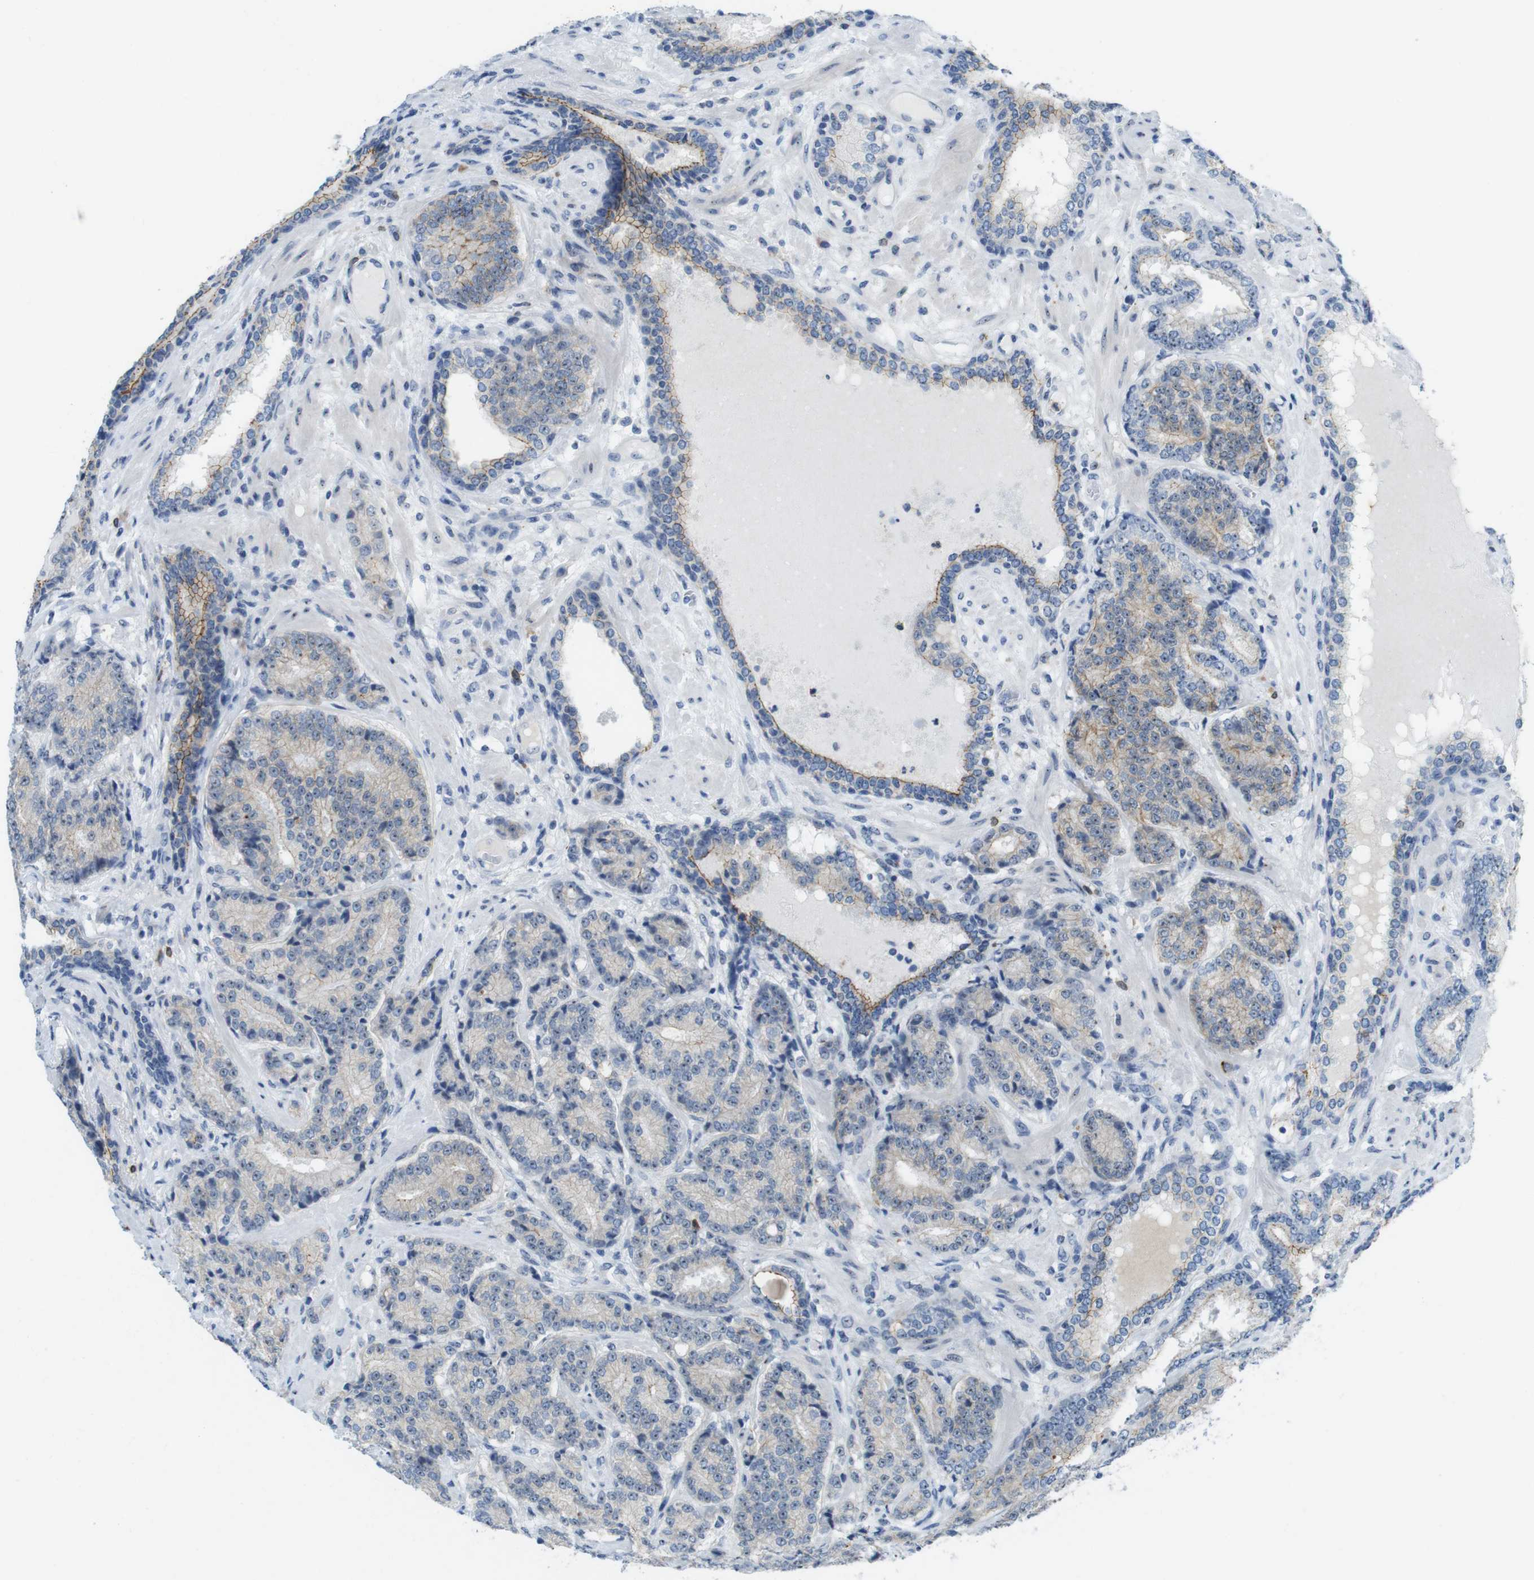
{"staining": {"intensity": "weak", "quantity": "<25%", "location": "cytoplasmic/membranous"}, "tissue": "prostate cancer", "cell_type": "Tumor cells", "image_type": "cancer", "snomed": [{"axis": "morphology", "description": "Adenocarcinoma, High grade"}, {"axis": "topography", "description": "Prostate"}], "caption": "Protein analysis of prostate cancer (adenocarcinoma (high-grade)) shows no significant expression in tumor cells.", "gene": "TJP3", "patient": {"sex": "male", "age": 61}}